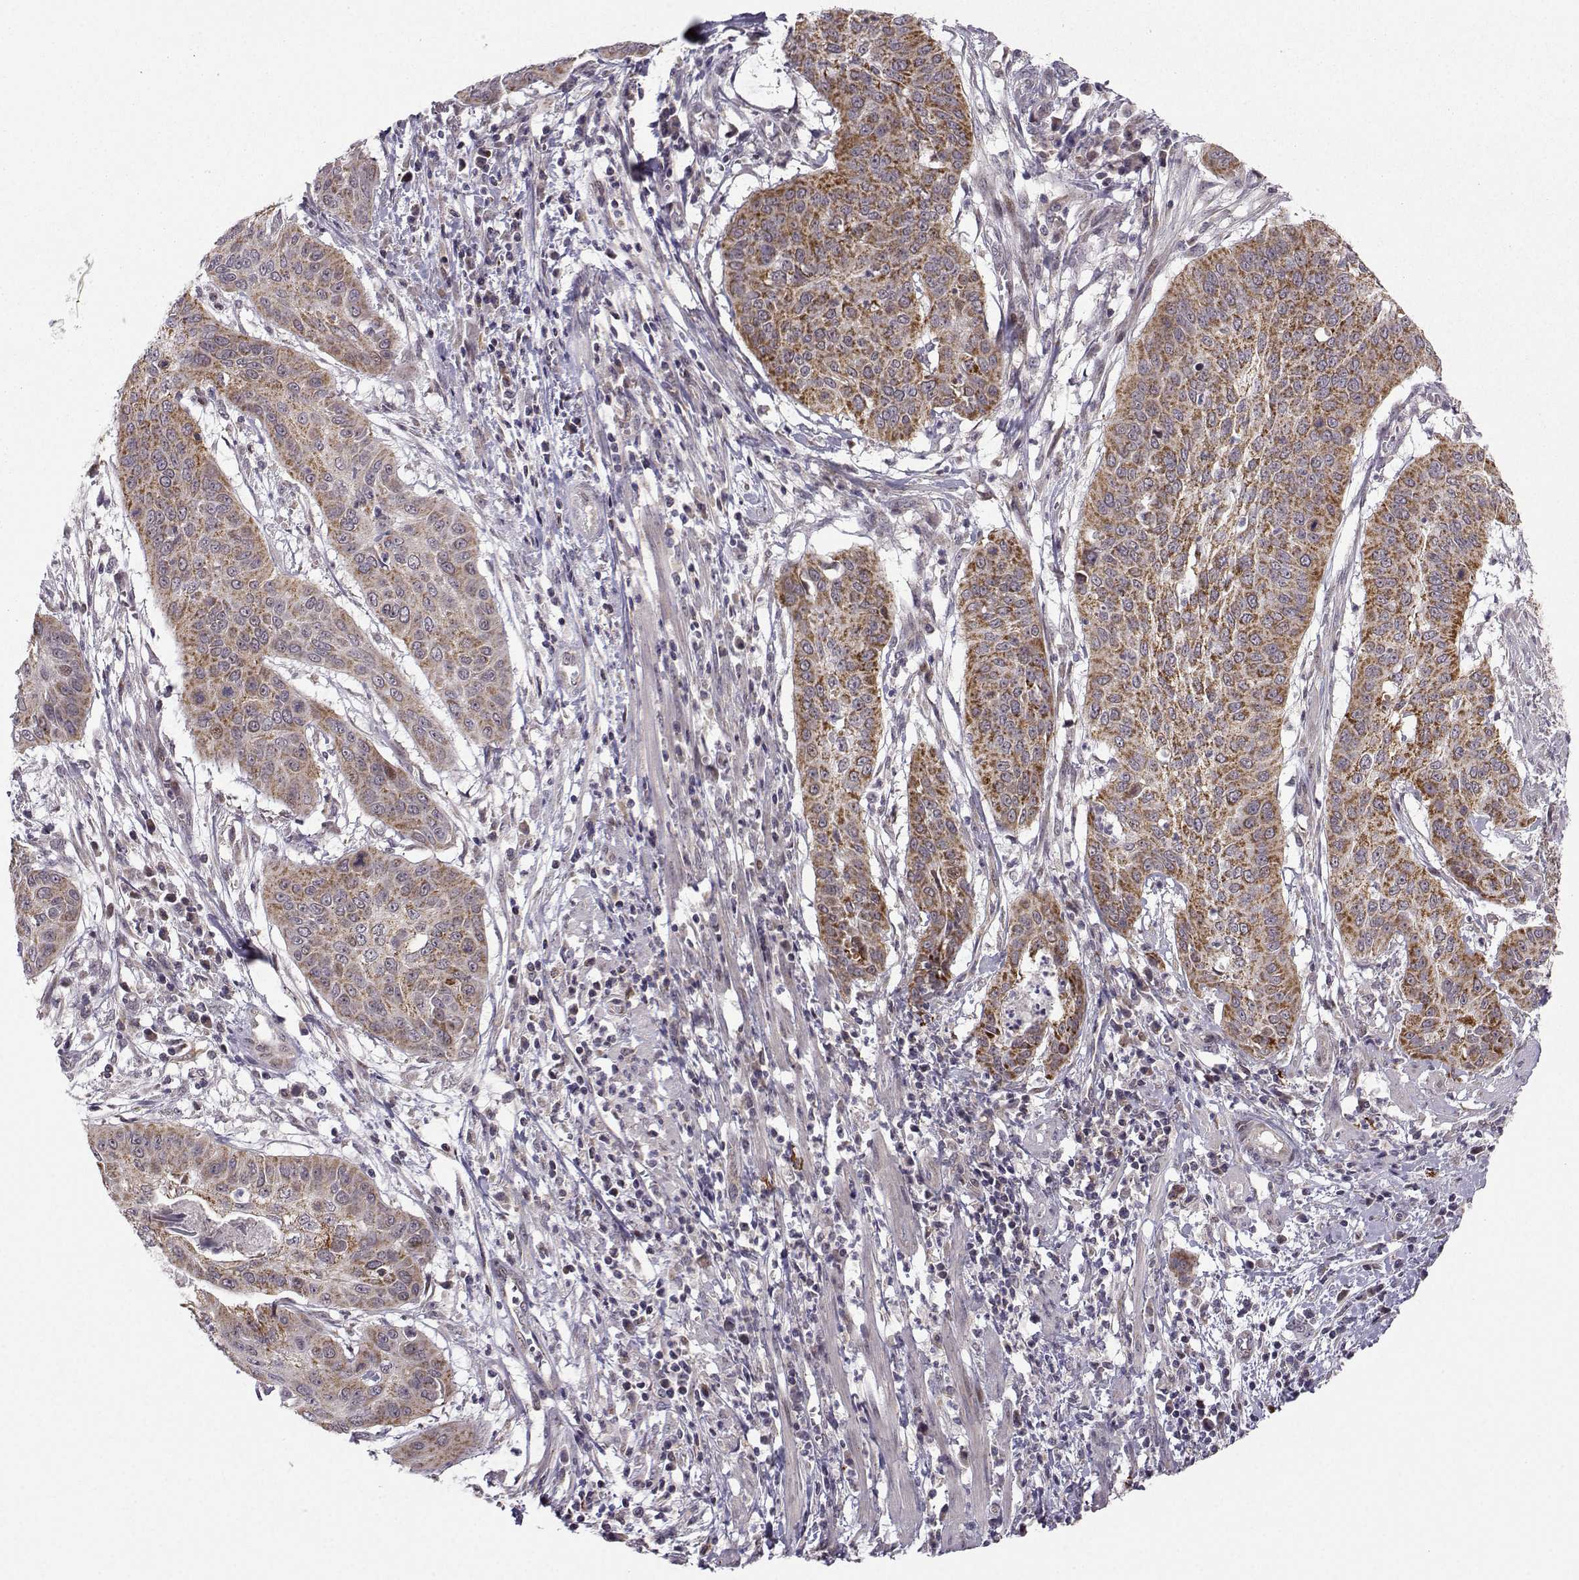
{"staining": {"intensity": "moderate", "quantity": ">75%", "location": "cytoplasmic/membranous"}, "tissue": "cervical cancer", "cell_type": "Tumor cells", "image_type": "cancer", "snomed": [{"axis": "morphology", "description": "Squamous cell carcinoma, NOS"}, {"axis": "topography", "description": "Cervix"}], "caption": "A photomicrograph showing moderate cytoplasmic/membranous positivity in approximately >75% of tumor cells in cervical squamous cell carcinoma, as visualized by brown immunohistochemical staining.", "gene": "NECAB3", "patient": {"sex": "female", "age": 39}}